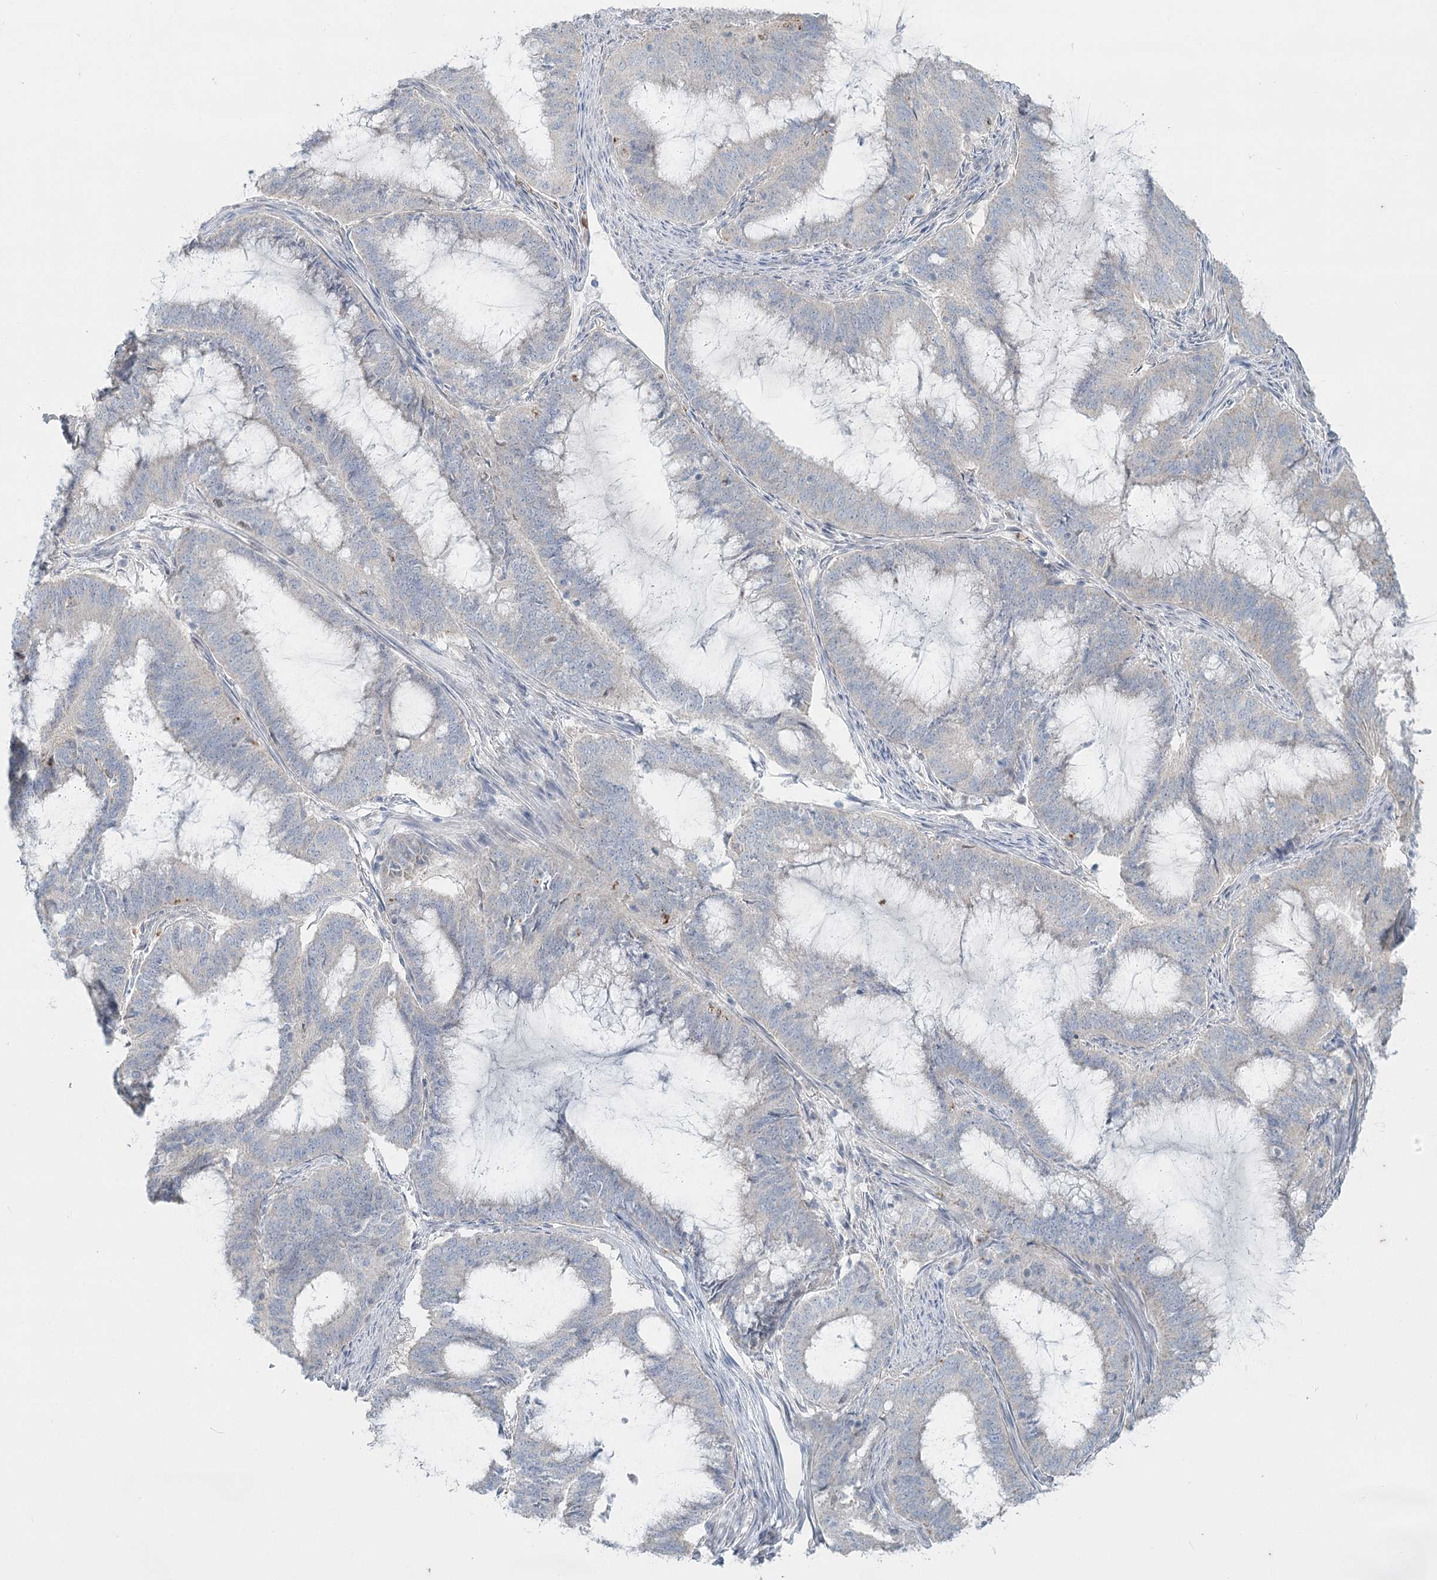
{"staining": {"intensity": "negative", "quantity": "none", "location": "none"}, "tissue": "endometrial cancer", "cell_type": "Tumor cells", "image_type": "cancer", "snomed": [{"axis": "morphology", "description": "Adenocarcinoma, NOS"}, {"axis": "topography", "description": "Endometrium"}], "caption": "High power microscopy image of an immunohistochemistry micrograph of endometrial cancer, revealing no significant expression in tumor cells. (Brightfield microscopy of DAB IHC at high magnification).", "gene": "ABITRAM", "patient": {"sex": "female", "age": 51}}